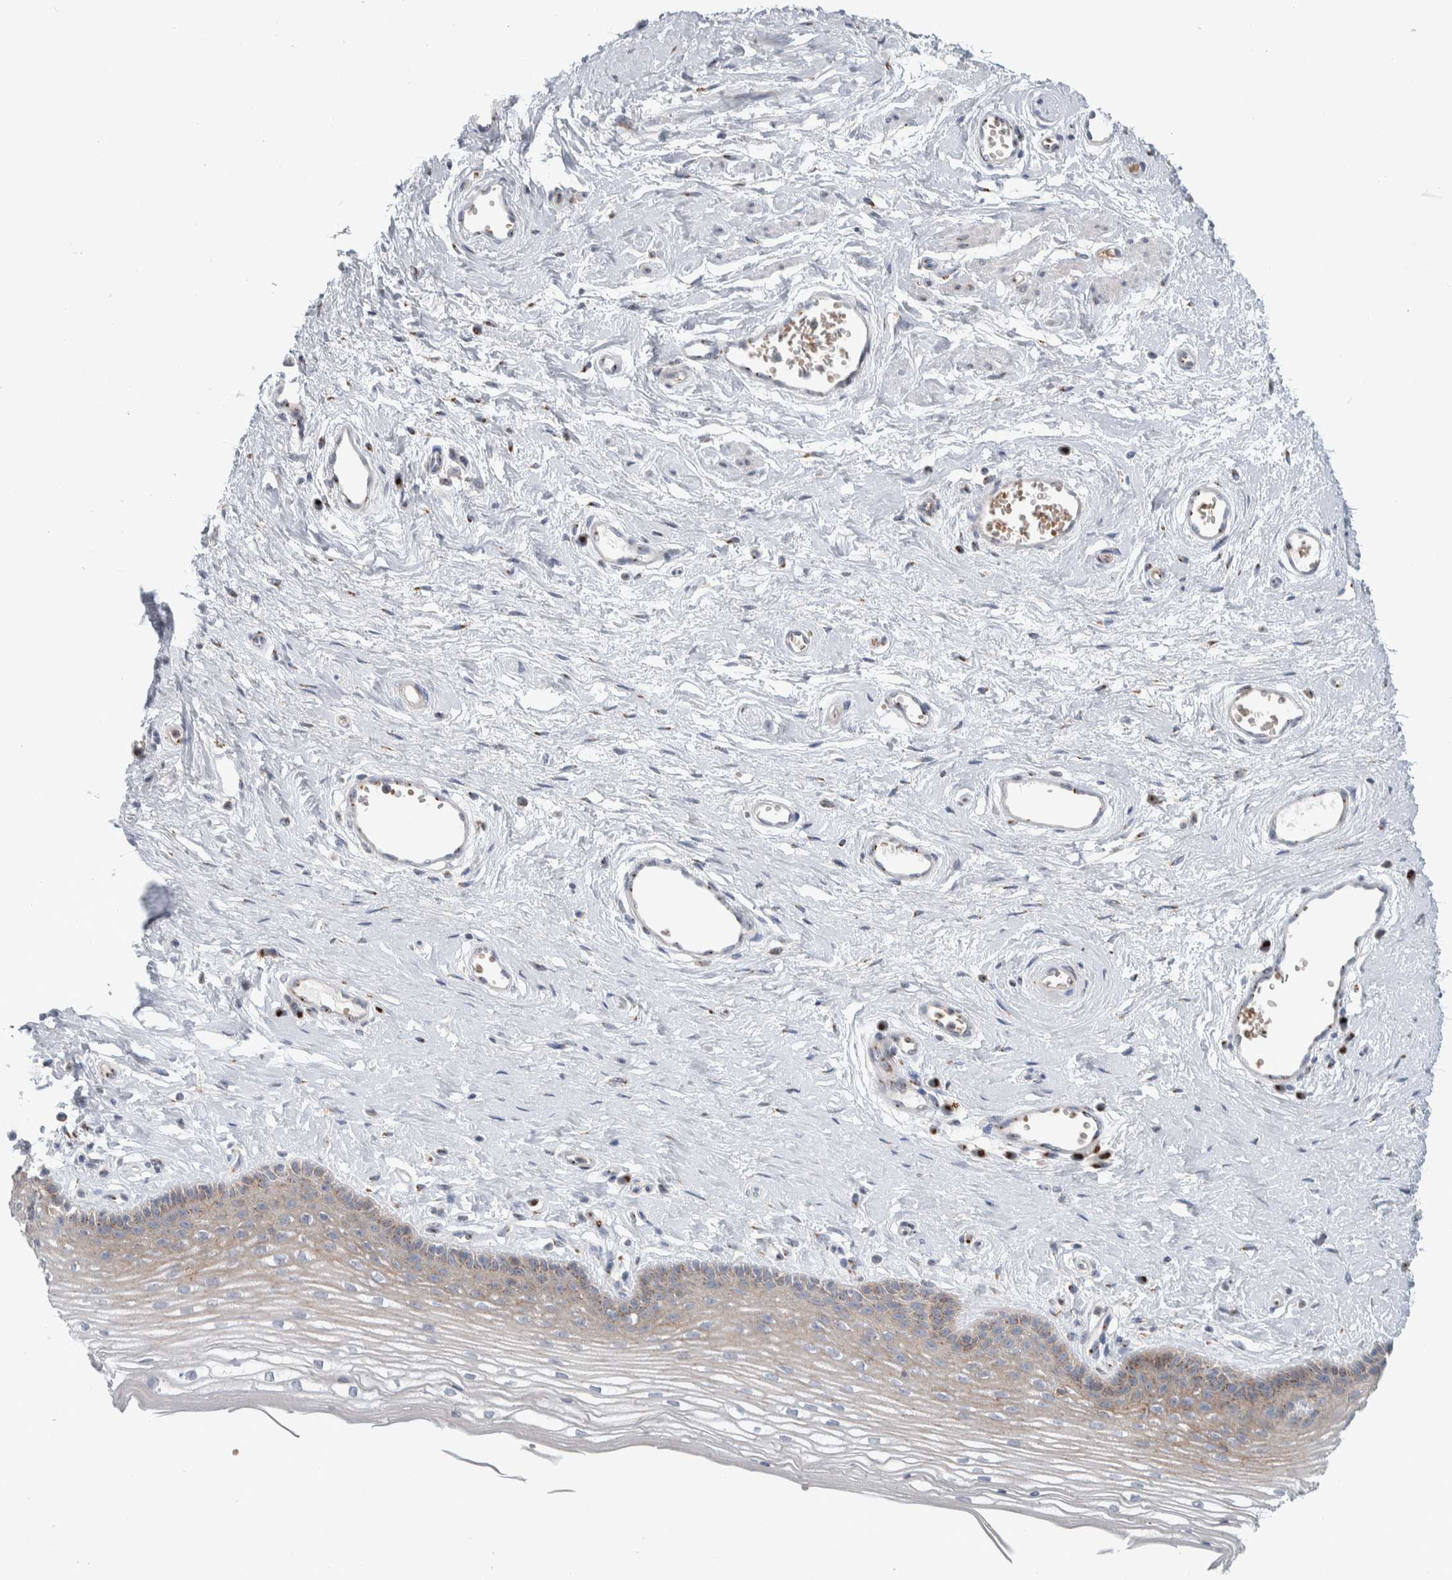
{"staining": {"intensity": "moderate", "quantity": "25%-75%", "location": "cytoplasmic/membranous"}, "tissue": "vagina", "cell_type": "Squamous epithelial cells", "image_type": "normal", "snomed": [{"axis": "morphology", "description": "Normal tissue, NOS"}, {"axis": "topography", "description": "Vagina"}], "caption": "Immunohistochemical staining of benign vagina reveals medium levels of moderate cytoplasmic/membranous staining in approximately 25%-75% of squamous epithelial cells.", "gene": "SLC38A10", "patient": {"sex": "female", "age": 46}}